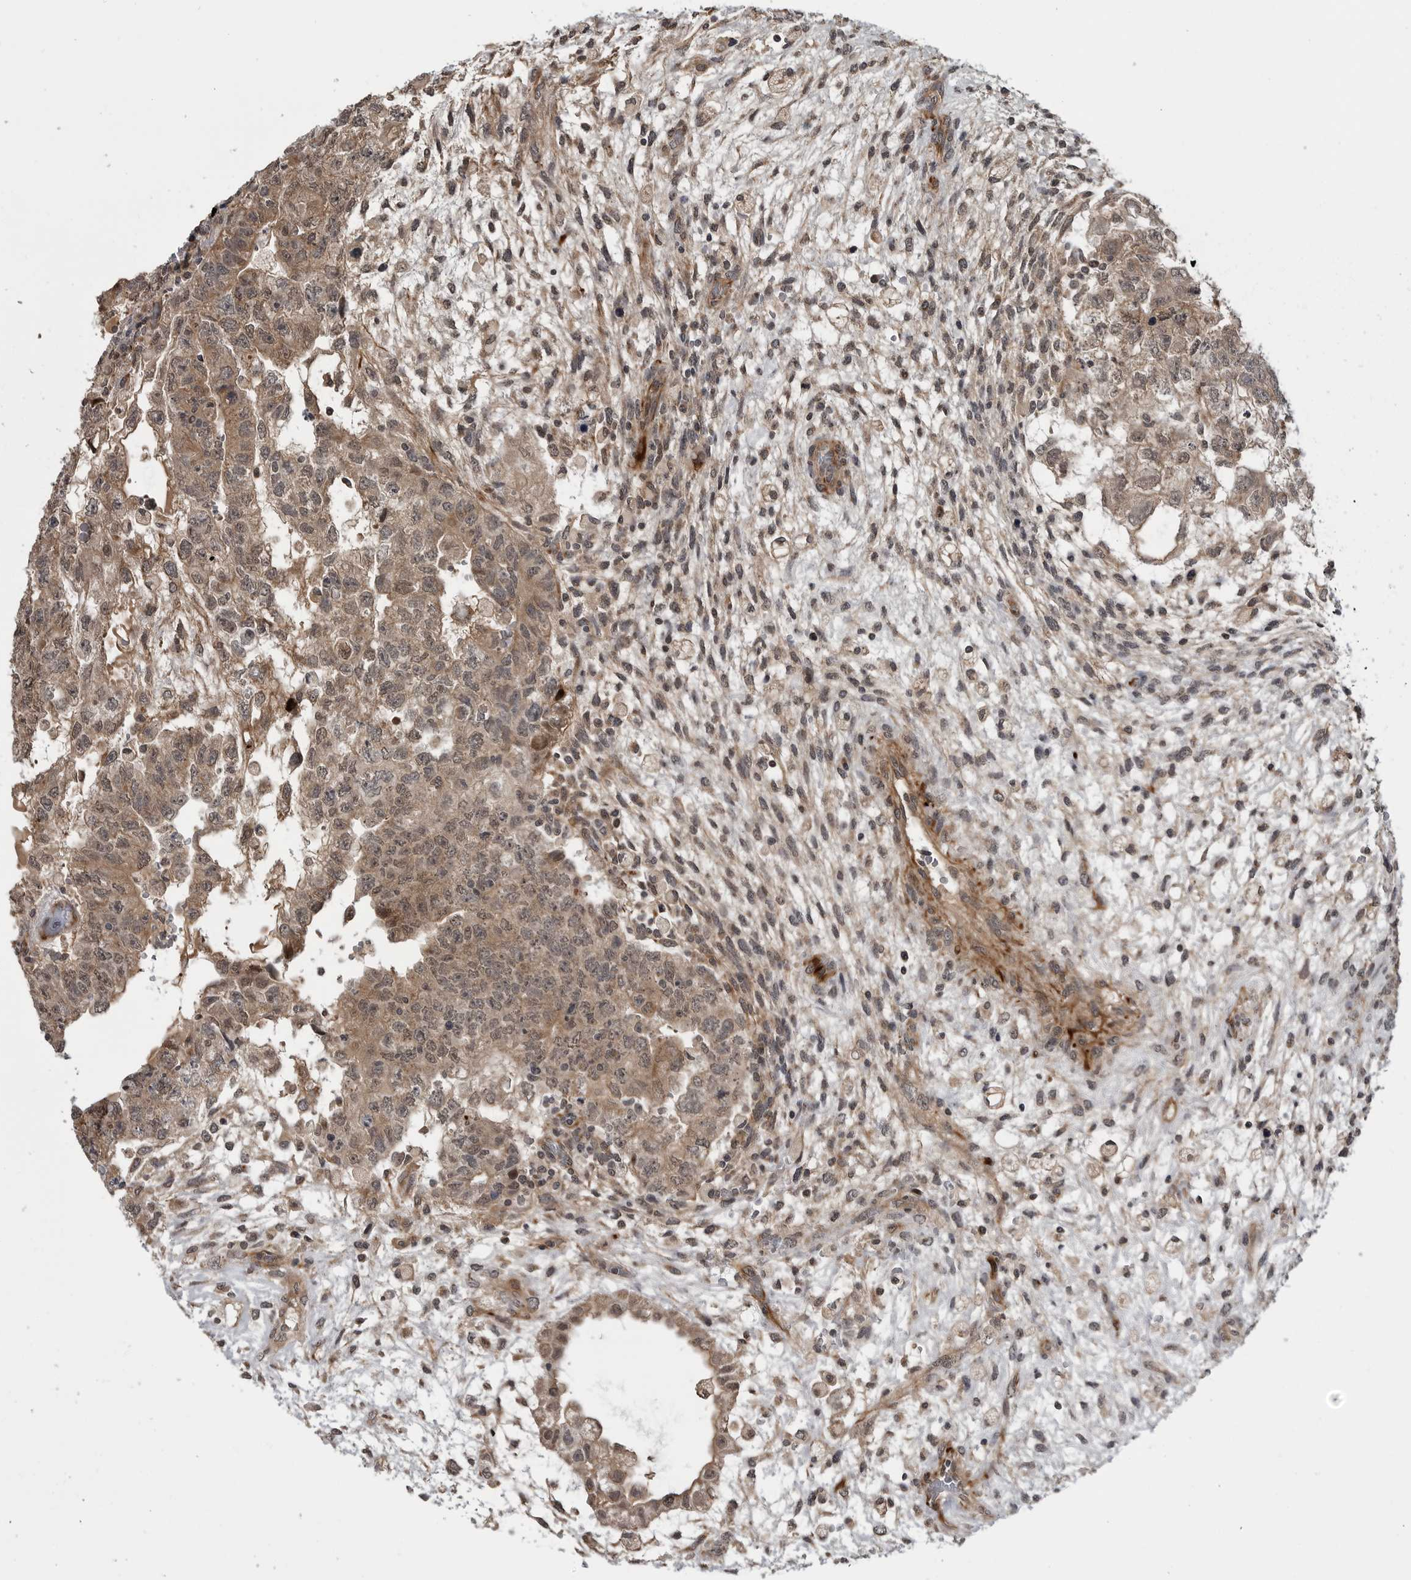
{"staining": {"intensity": "moderate", "quantity": ">75%", "location": "cytoplasmic/membranous,nuclear"}, "tissue": "testis cancer", "cell_type": "Tumor cells", "image_type": "cancer", "snomed": [{"axis": "morphology", "description": "Carcinoma, Embryonal, NOS"}, {"axis": "topography", "description": "Testis"}], "caption": "This is an image of IHC staining of testis embryonal carcinoma, which shows moderate staining in the cytoplasmic/membranous and nuclear of tumor cells.", "gene": "FAAP100", "patient": {"sex": "male", "age": 36}}